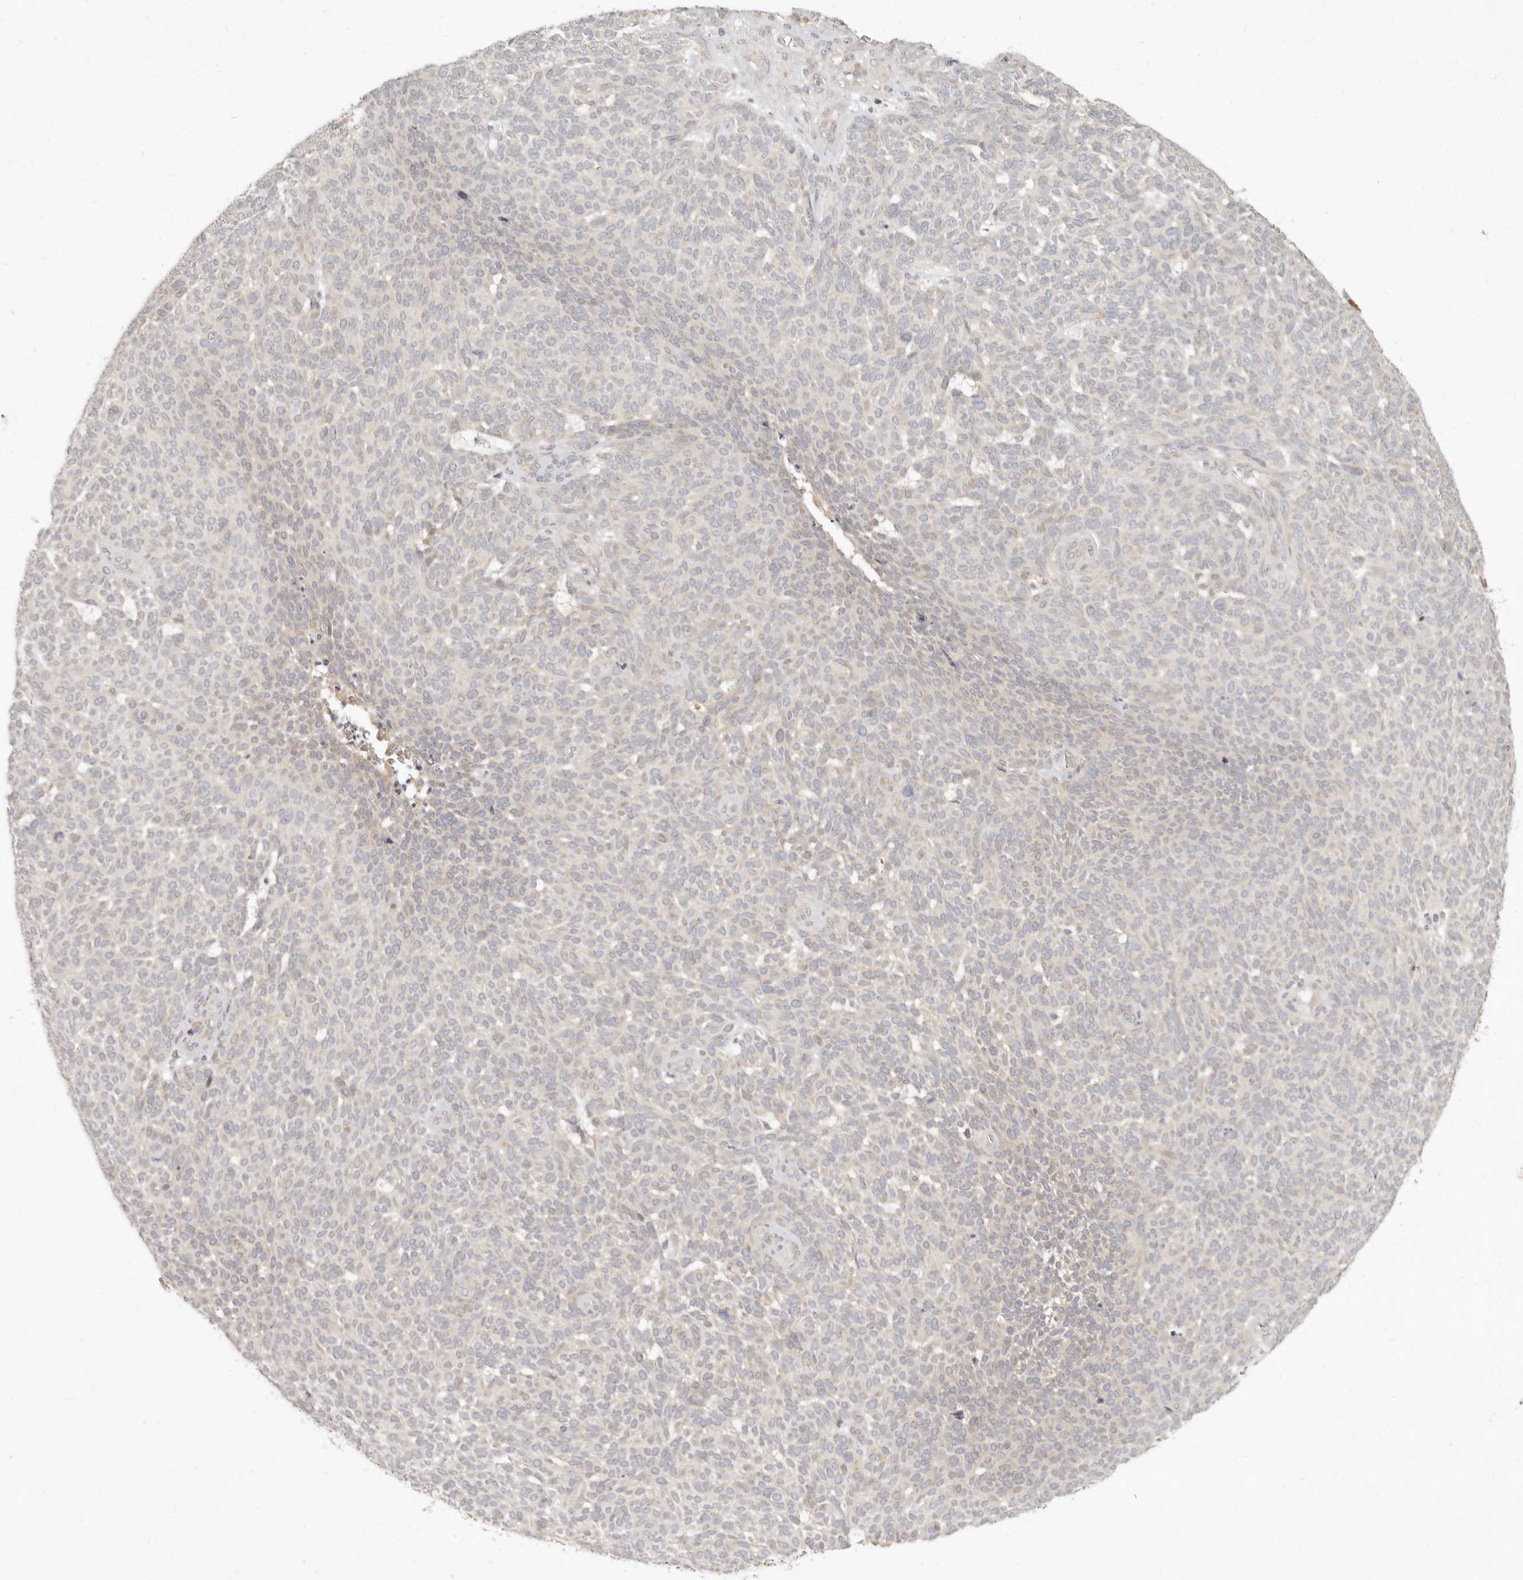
{"staining": {"intensity": "negative", "quantity": "none", "location": "none"}, "tissue": "skin cancer", "cell_type": "Tumor cells", "image_type": "cancer", "snomed": [{"axis": "morphology", "description": "Squamous cell carcinoma, NOS"}, {"axis": "topography", "description": "Skin"}], "caption": "High power microscopy photomicrograph of an immunohistochemistry (IHC) photomicrograph of squamous cell carcinoma (skin), revealing no significant expression in tumor cells. (DAB IHC with hematoxylin counter stain).", "gene": "UBXN11", "patient": {"sex": "female", "age": 90}}